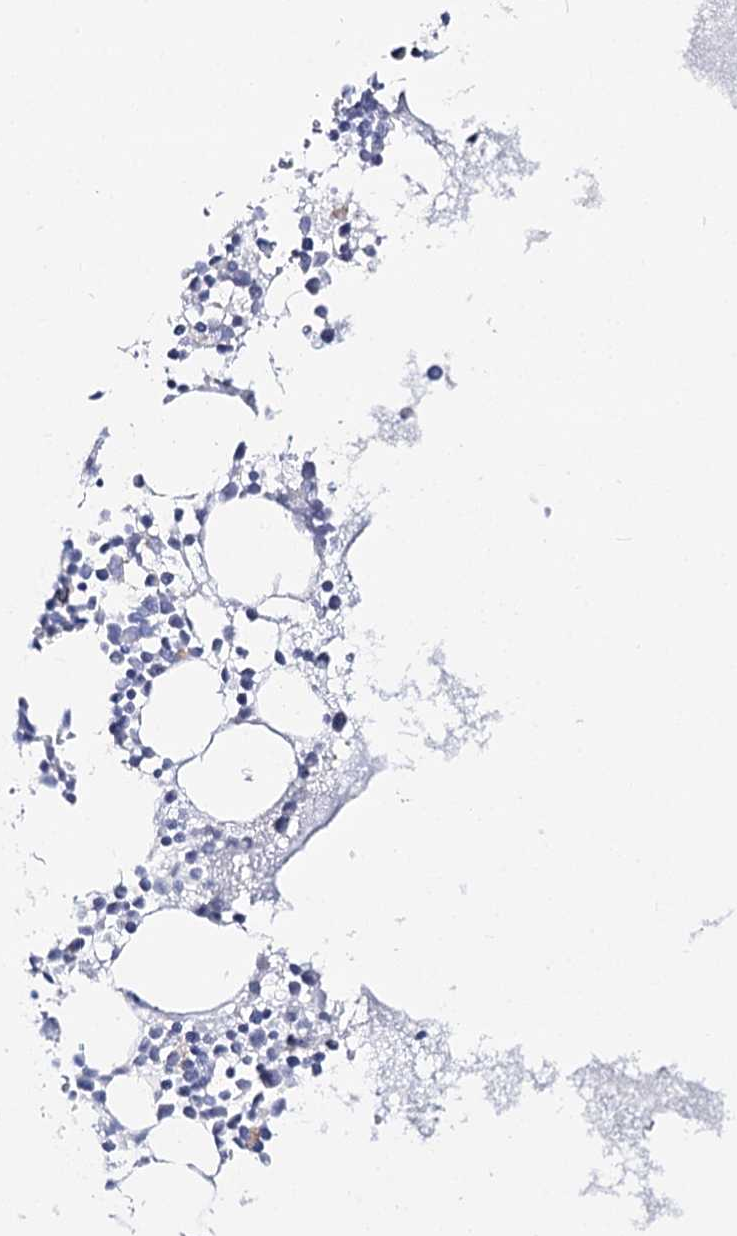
{"staining": {"intensity": "negative", "quantity": "none", "location": "none"}, "tissue": "bone marrow", "cell_type": "Hematopoietic cells", "image_type": "normal", "snomed": [{"axis": "morphology", "description": "Normal tissue, NOS"}, {"axis": "topography", "description": "Bone marrow"}], "caption": "Immunohistochemistry histopathology image of normal bone marrow: bone marrow stained with DAB (3,3'-diaminobenzidine) exhibits no significant protein staining in hematopoietic cells. The staining was performed using DAB (3,3'-diaminobenzidine) to visualize the protein expression in brown, while the nuclei were stained in blue with hematoxylin (Magnification: 20x).", "gene": "SLC3A1", "patient": {"sex": "female", "age": 78}}